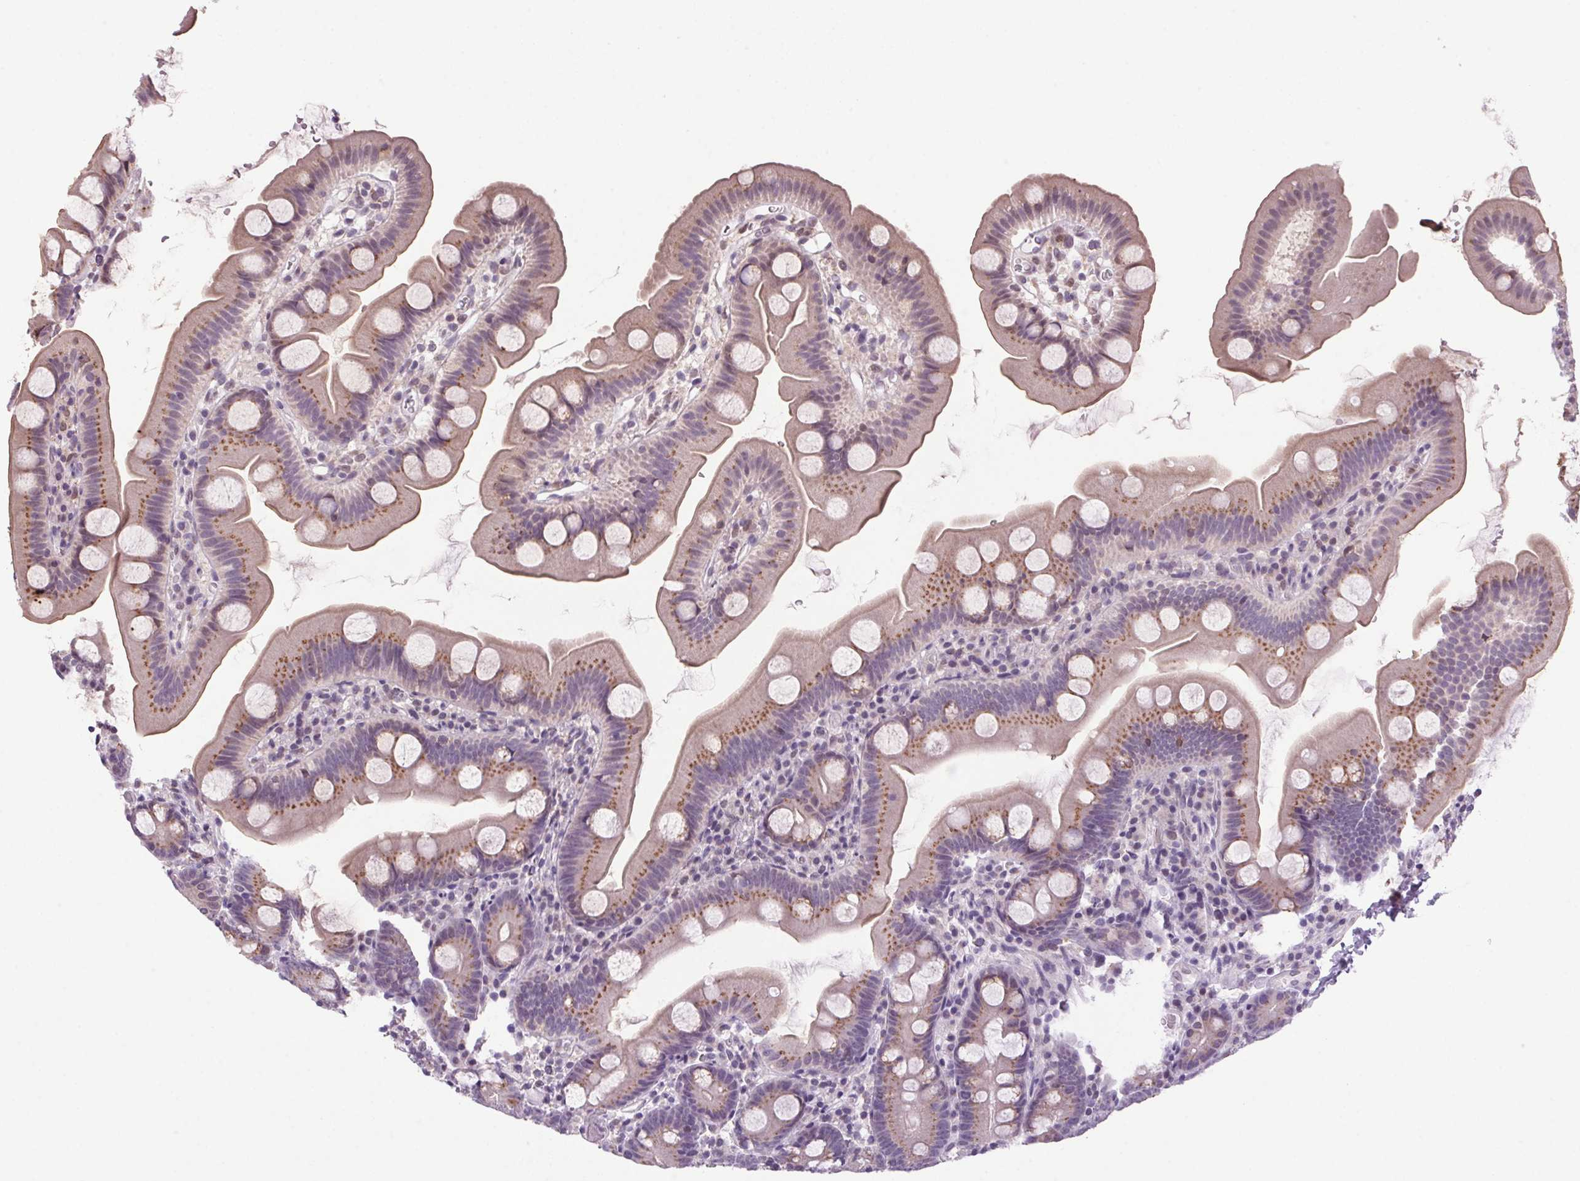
{"staining": {"intensity": "moderate", "quantity": "25%-75%", "location": "cytoplasmic/membranous"}, "tissue": "small intestine", "cell_type": "Glandular cells", "image_type": "normal", "snomed": [{"axis": "morphology", "description": "Normal tissue, NOS"}, {"axis": "topography", "description": "Small intestine"}], "caption": "Small intestine stained with a brown dye displays moderate cytoplasmic/membranous positive expression in about 25%-75% of glandular cells.", "gene": "AKR1E2", "patient": {"sex": "female", "age": 68}}